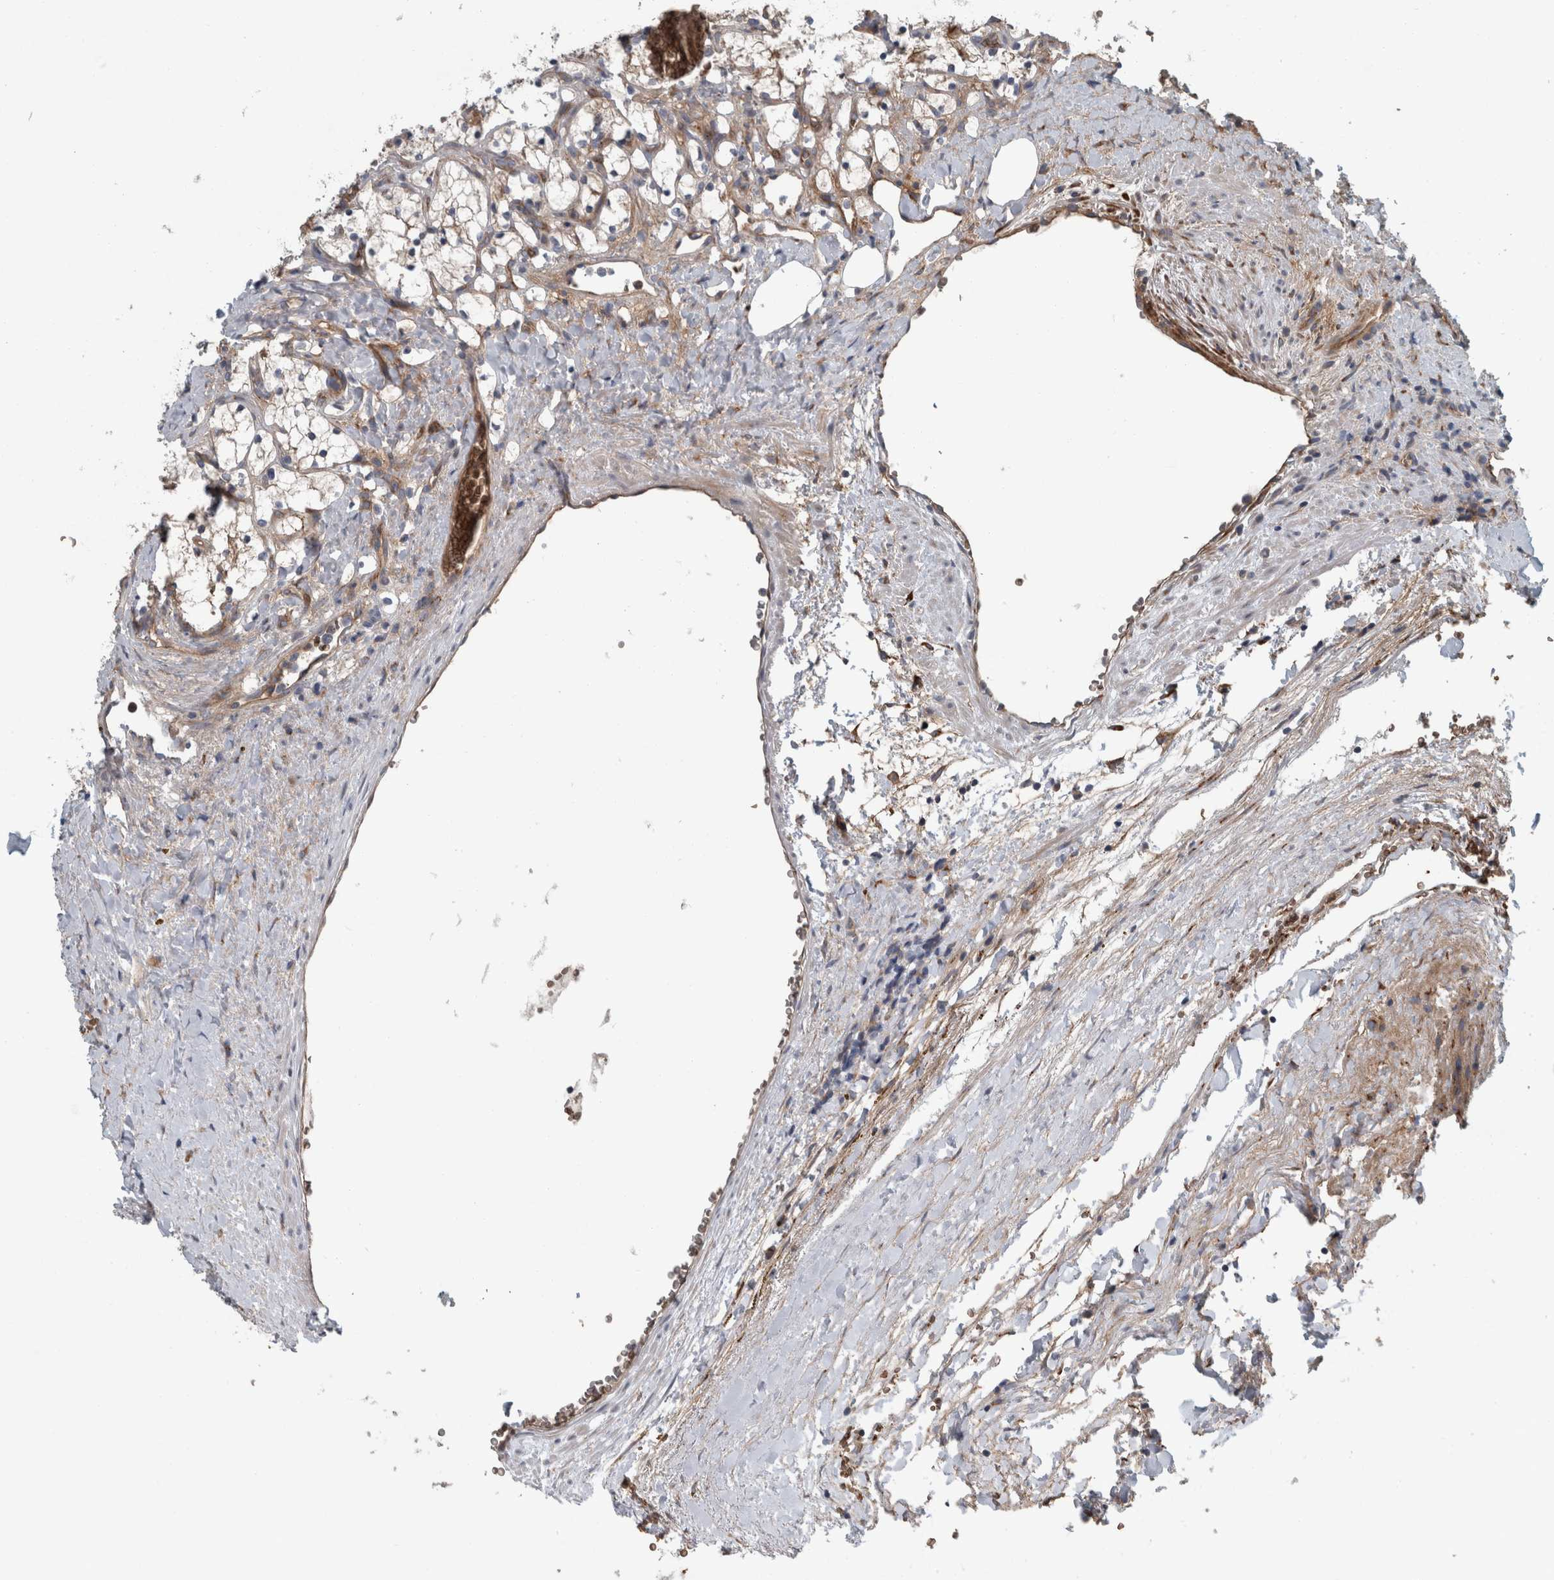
{"staining": {"intensity": "weak", "quantity": ">75%", "location": "cytoplasmic/membranous"}, "tissue": "renal cancer", "cell_type": "Tumor cells", "image_type": "cancer", "snomed": [{"axis": "morphology", "description": "Adenocarcinoma, NOS"}, {"axis": "topography", "description": "Kidney"}], "caption": "Protein expression analysis of renal adenocarcinoma displays weak cytoplasmic/membranous positivity in about >75% of tumor cells. The protein of interest is stained brown, and the nuclei are stained in blue (DAB IHC with brightfield microscopy, high magnification).", "gene": "GLT8D2", "patient": {"sex": "female", "age": 69}}